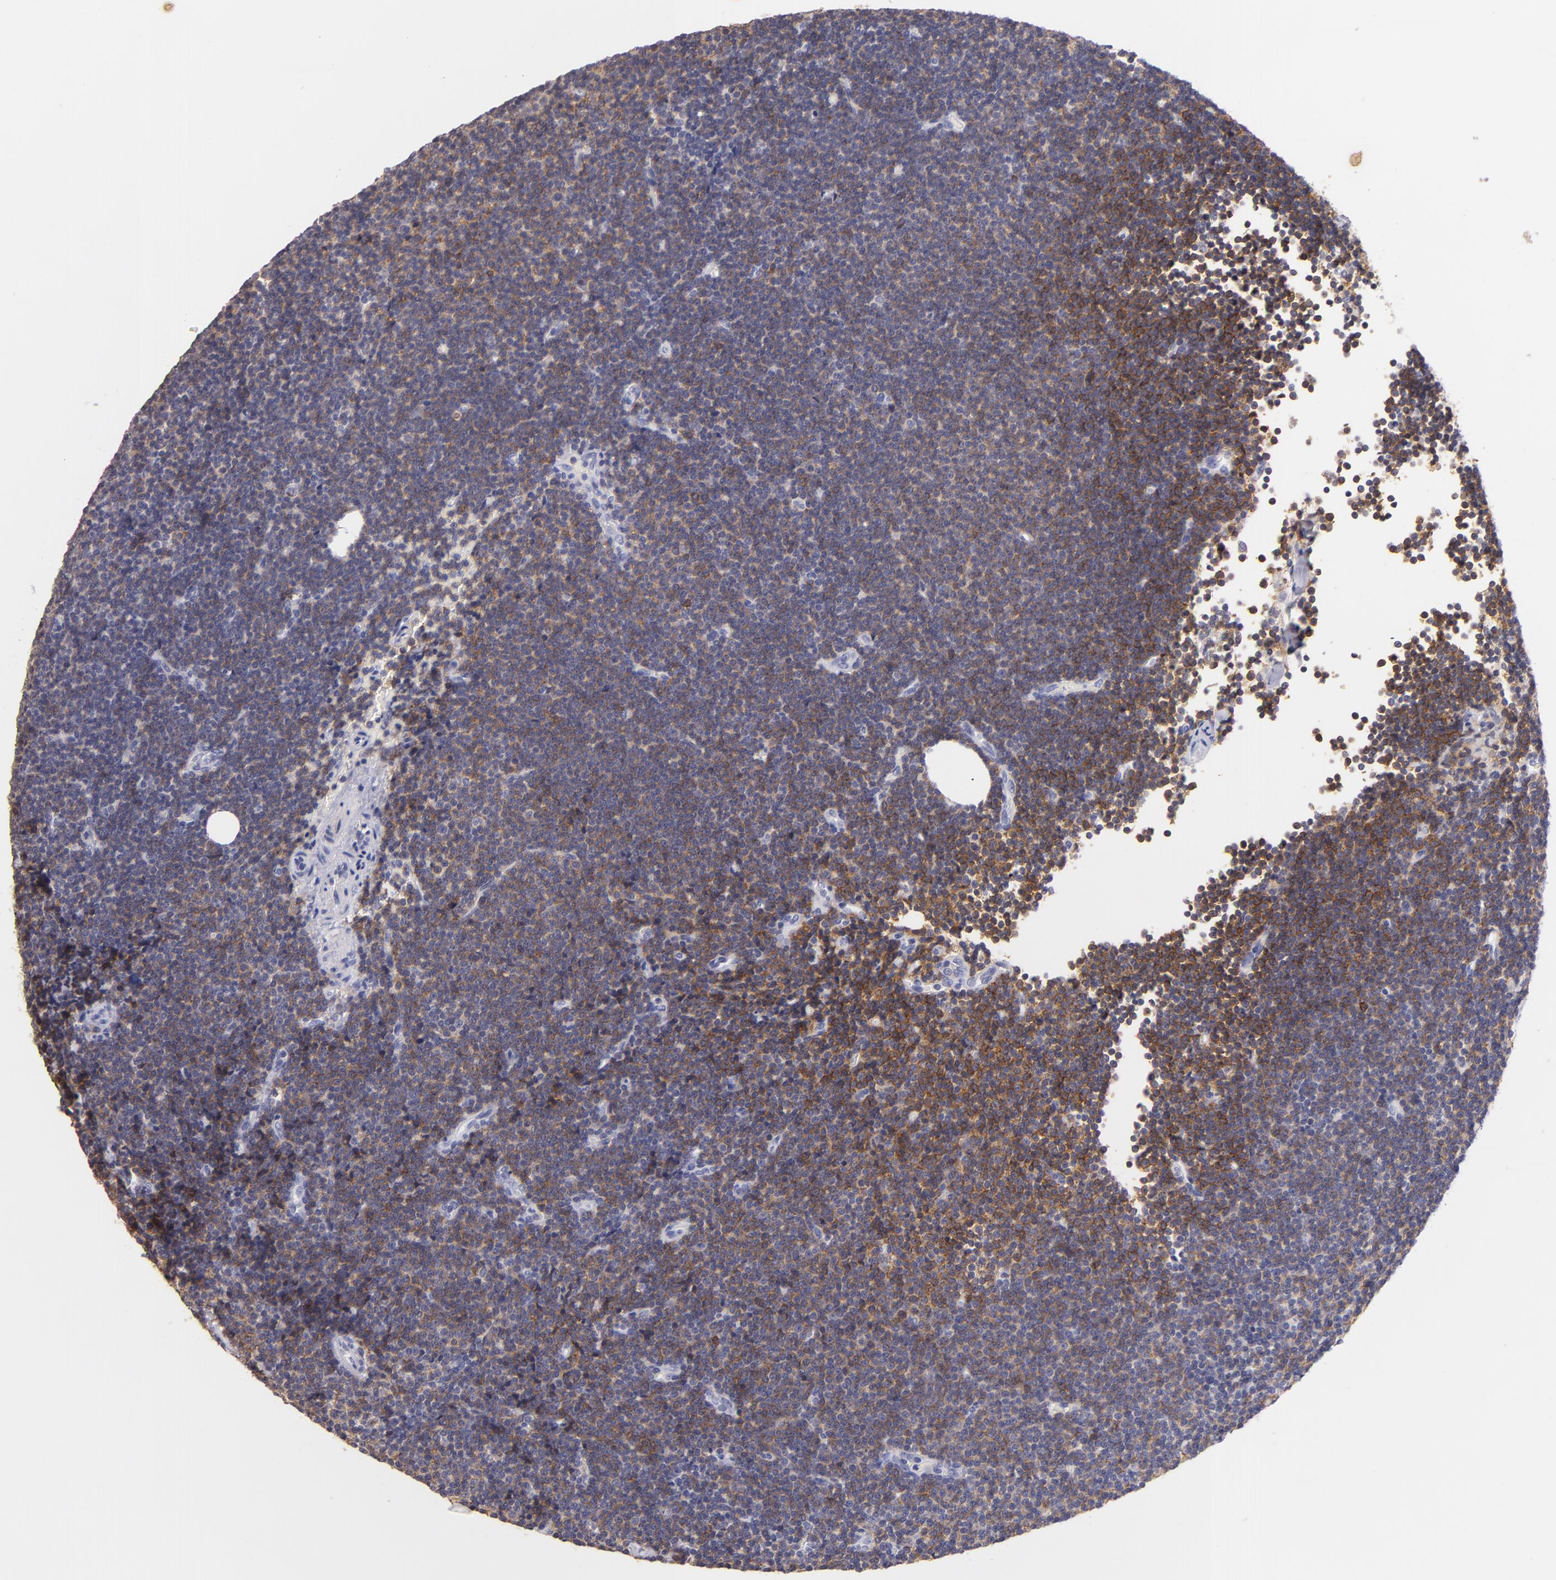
{"staining": {"intensity": "moderate", "quantity": "25%-75%", "location": "cytoplasmic/membranous"}, "tissue": "lymphoma", "cell_type": "Tumor cells", "image_type": "cancer", "snomed": [{"axis": "morphology", "description": "Malignant lymphoma, non-Hodgkin's type, Low grade"}, {"axis": "topography", "description": "Lymph node"}], "caption": "Approximately 25%-75% of tumor cells in human lymphoma exhibit moderate cytoplasmic/membranous protein expression as visualized by brown immunohistochemical staining.", "gene": "IL2RA", "patient": {"sex": "female", "age": 73}}